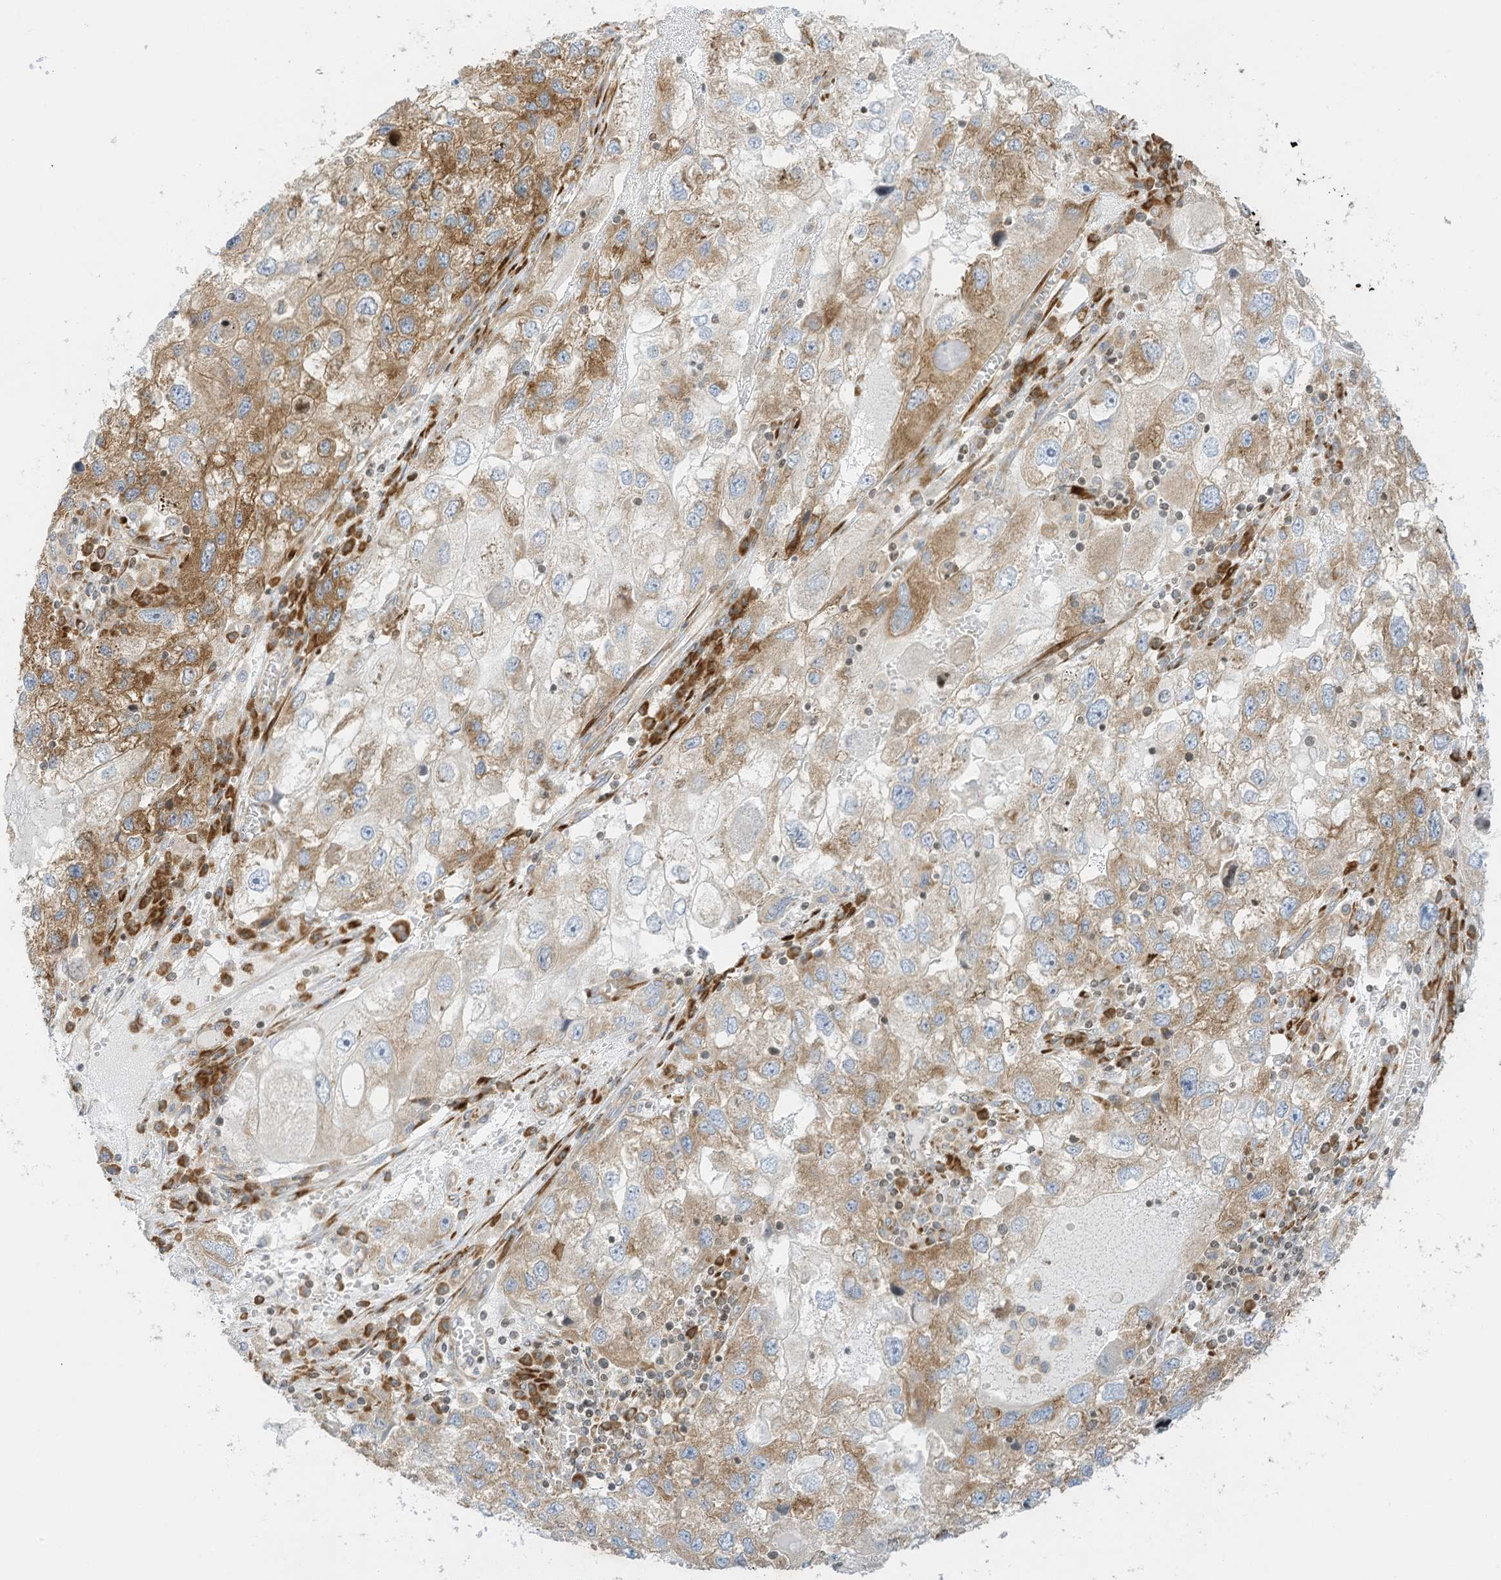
{"staining": {"intensity": "moderate", "quantity": "25%-75%", "location": "cytoplasmic/membranous"}, "tissue": "endometrial cancer", "cell_type": "Tumor cells", "image_type": "cancer", "snomed": [{"axis": "morphology", "description": "Adenocarcinoma, NOS"}, {"axis": "topography", "description": "Endometrium"}], "caption": "An immunohistochemistry (IHC) micrograph of tumor tissue is shown. Protein staining in brown labels moderate cytoplasmic/membranous positivity in endometrial cancer within tumor cells.", "gene": "EDF1", "patient": {"sex": "female", "age": 49}}